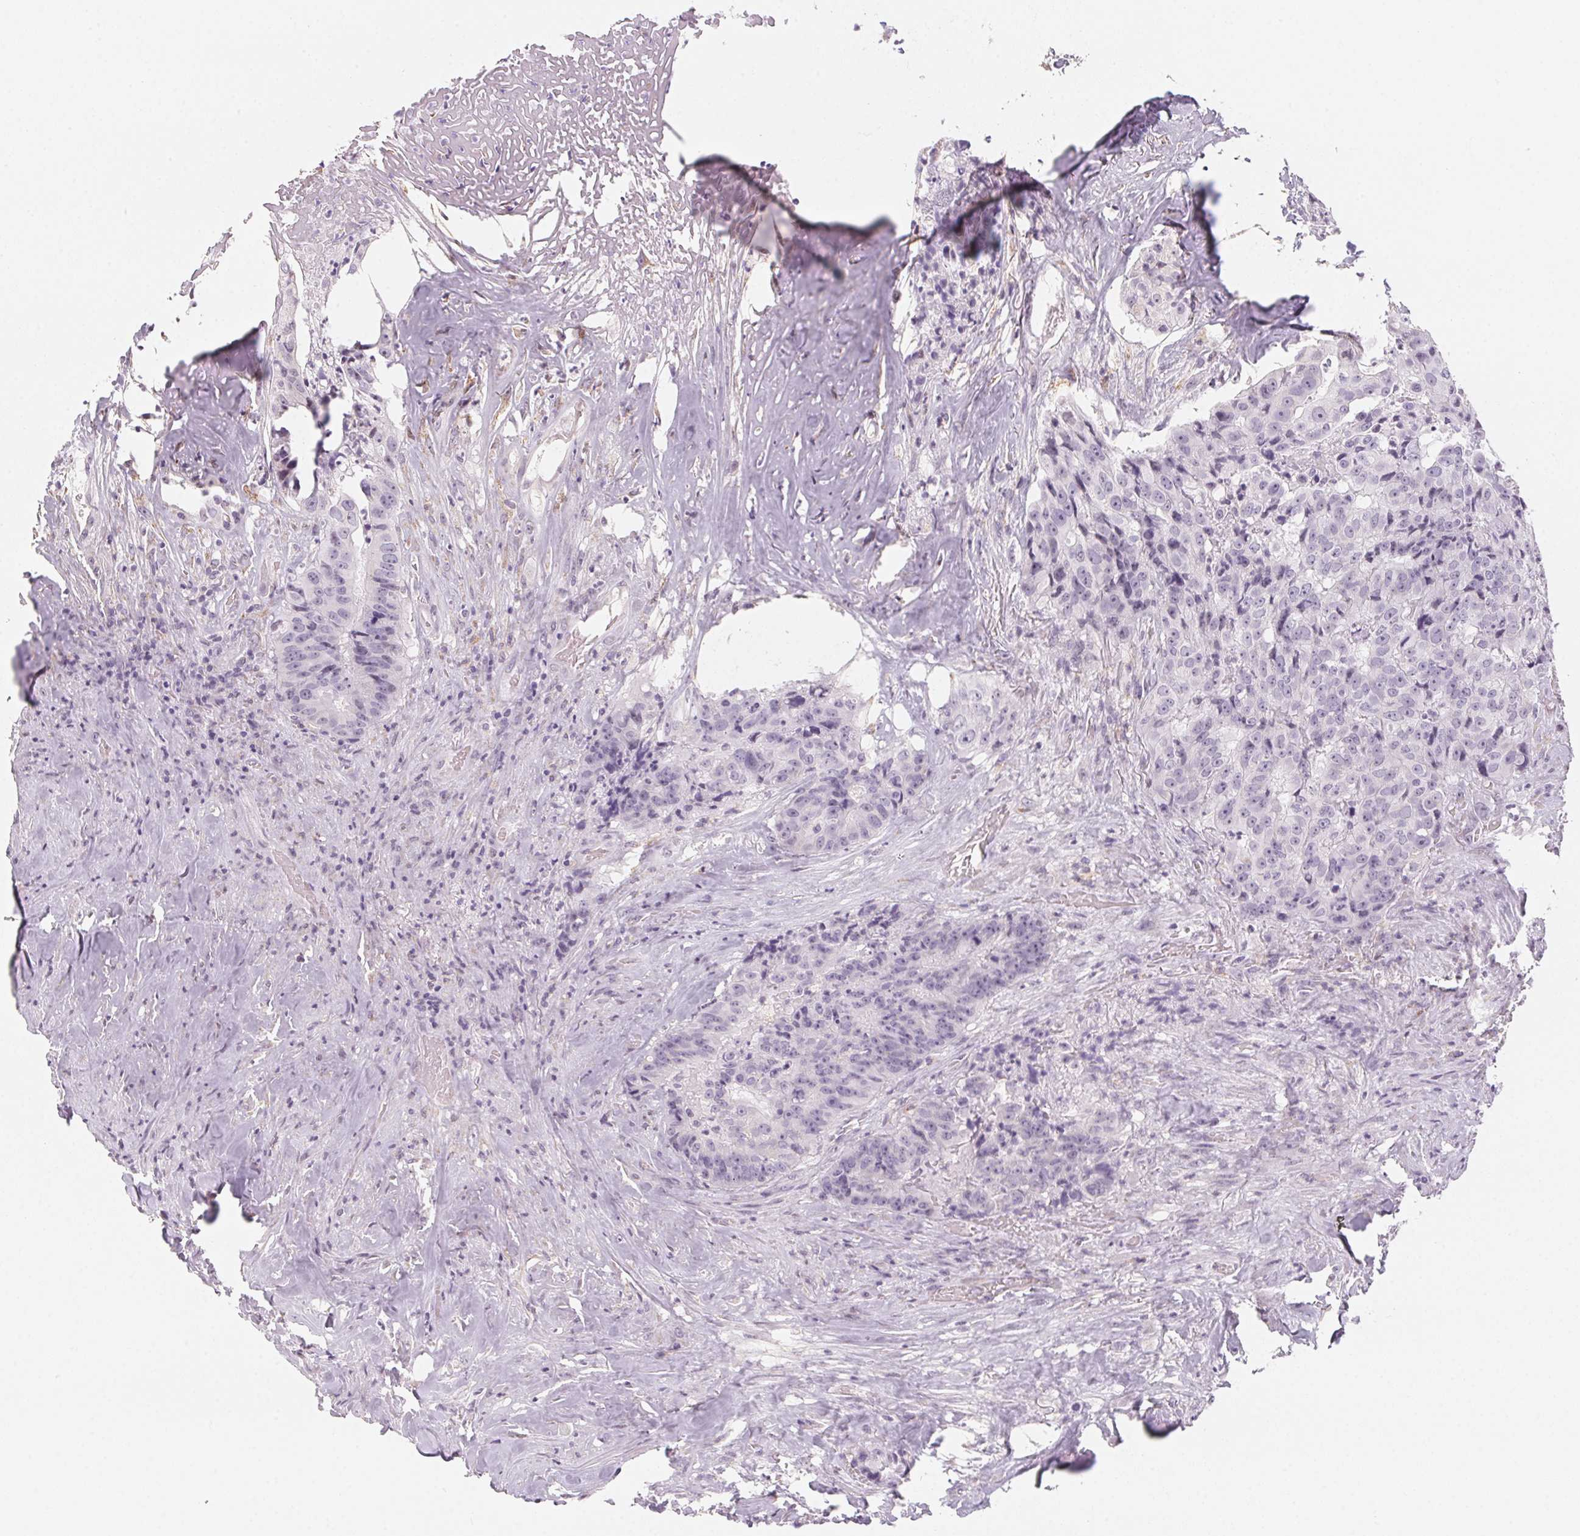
{"staining": {"intensity": "negative", "quantity": "none", "location": "none"}, "tissue": "colorectal cancer", "cell_type": "Tumor cells", "image_type": "cancer", "snomed": [{"axis": "morphology", "description": "Adenocarcinoma, NOS"}, {"axis": "topography", "description": "Rectum"}], "caption": "This is a photomicrograph of IHC staining of adenocarcinoma (colorectal), which shows no expression in tumor cells.", "gene": "PRPH", "patient": {"sex": "female", "age": 62}}